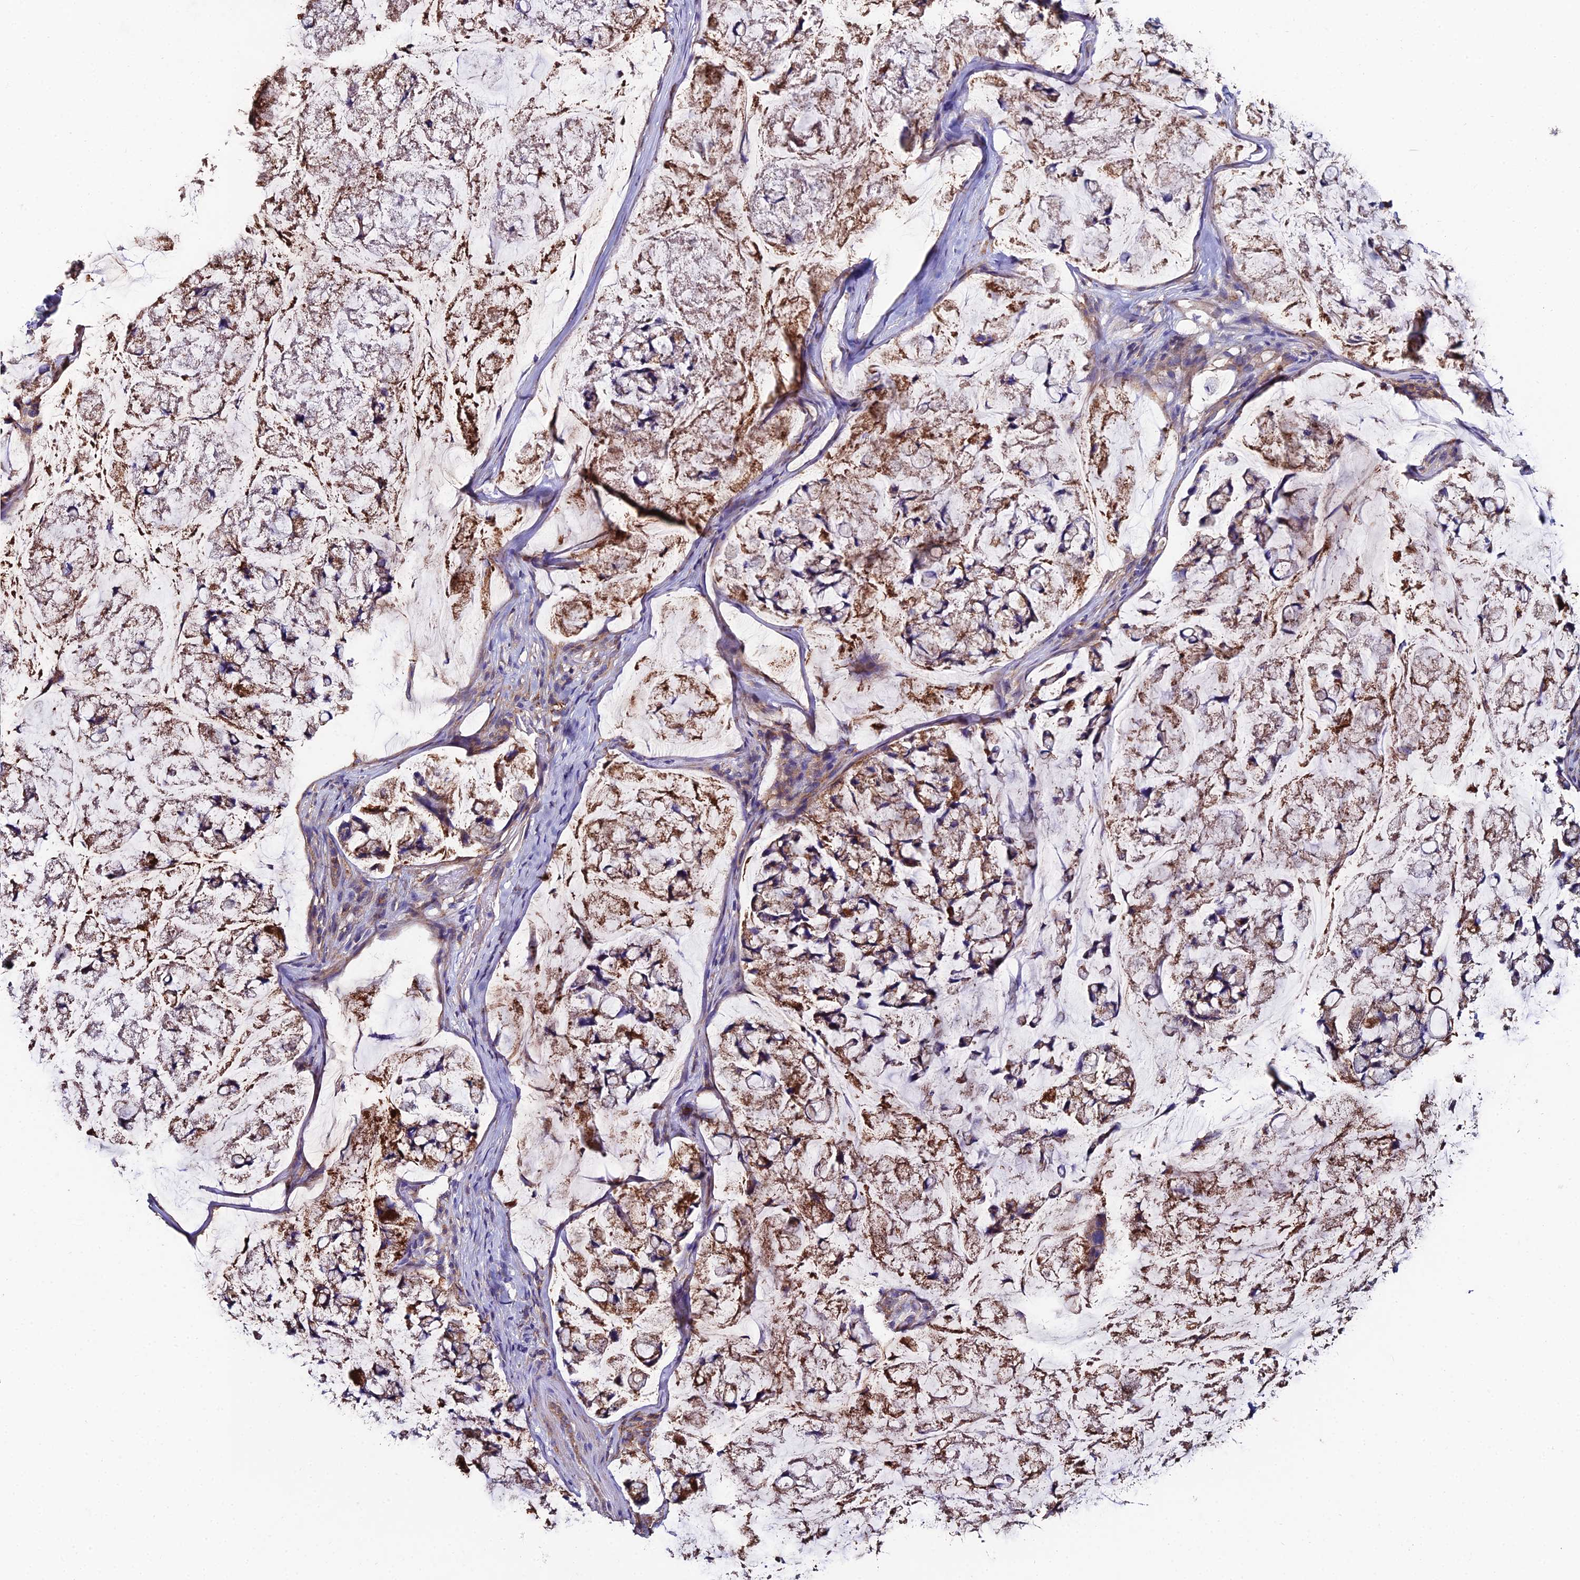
{"staining": {"intensity": "moderate", "quantity": "25%-75%", "location": "cytoplasmic/membranous"}, "tissue": "stomach cancer", "cell_type": "Tumor cells", "image_type": "cancer", "snomed": [{"axis": "morphology", "description": "Adenocarcinoma, NOS"}, {"axis": "topography", "description": "Stomach, lower"}], "caption": "Protein staining of stomach cancer tissue reveals moderate cytoplasmic/membranous staining in approximately 25%-75% of tumor cells.", "gene": "C6", "patient": {"sex": "male", "age": 67}}